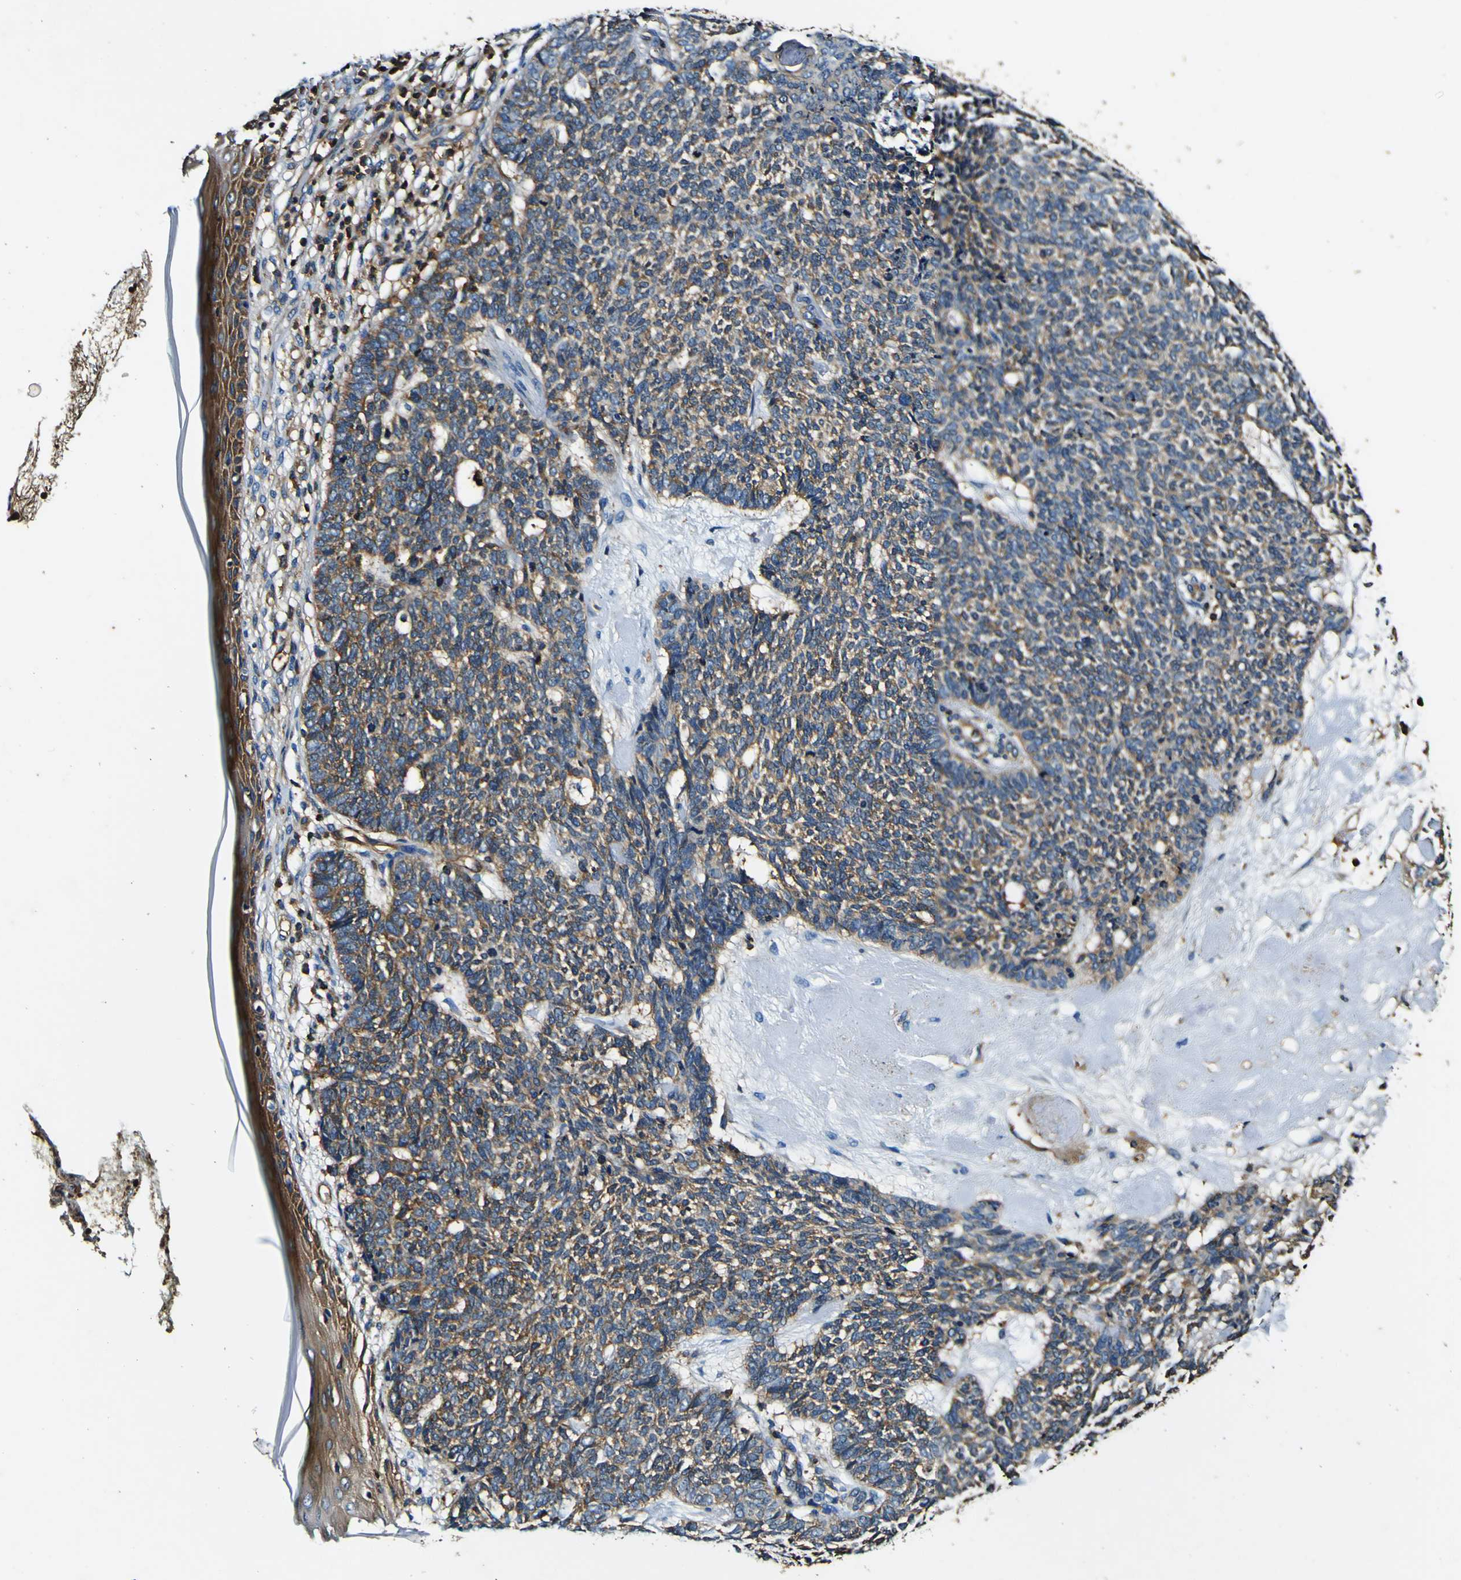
{"staining": {"intensity": "weak", "quantity": ">75%", "location": "cytoplasmic/membranous"}, "tissue": "skin cancer", "cell_type": "Tumor cells", "image_type": "cancer", "snomed": [{"axis": "morphology", "description": "Basal cell carcinoma"}, {"axis": "topography", "description": "Skin"}], "caption": "Immunohistochemistry (IHC) (DAB) staining of basal cell carcinoma (skin) shows weak cytoplasmic/membranous protein expression in about >75% of tumor cells.", "gene": "RHOT2", "patient": {"sex": "female", "age": 84}}